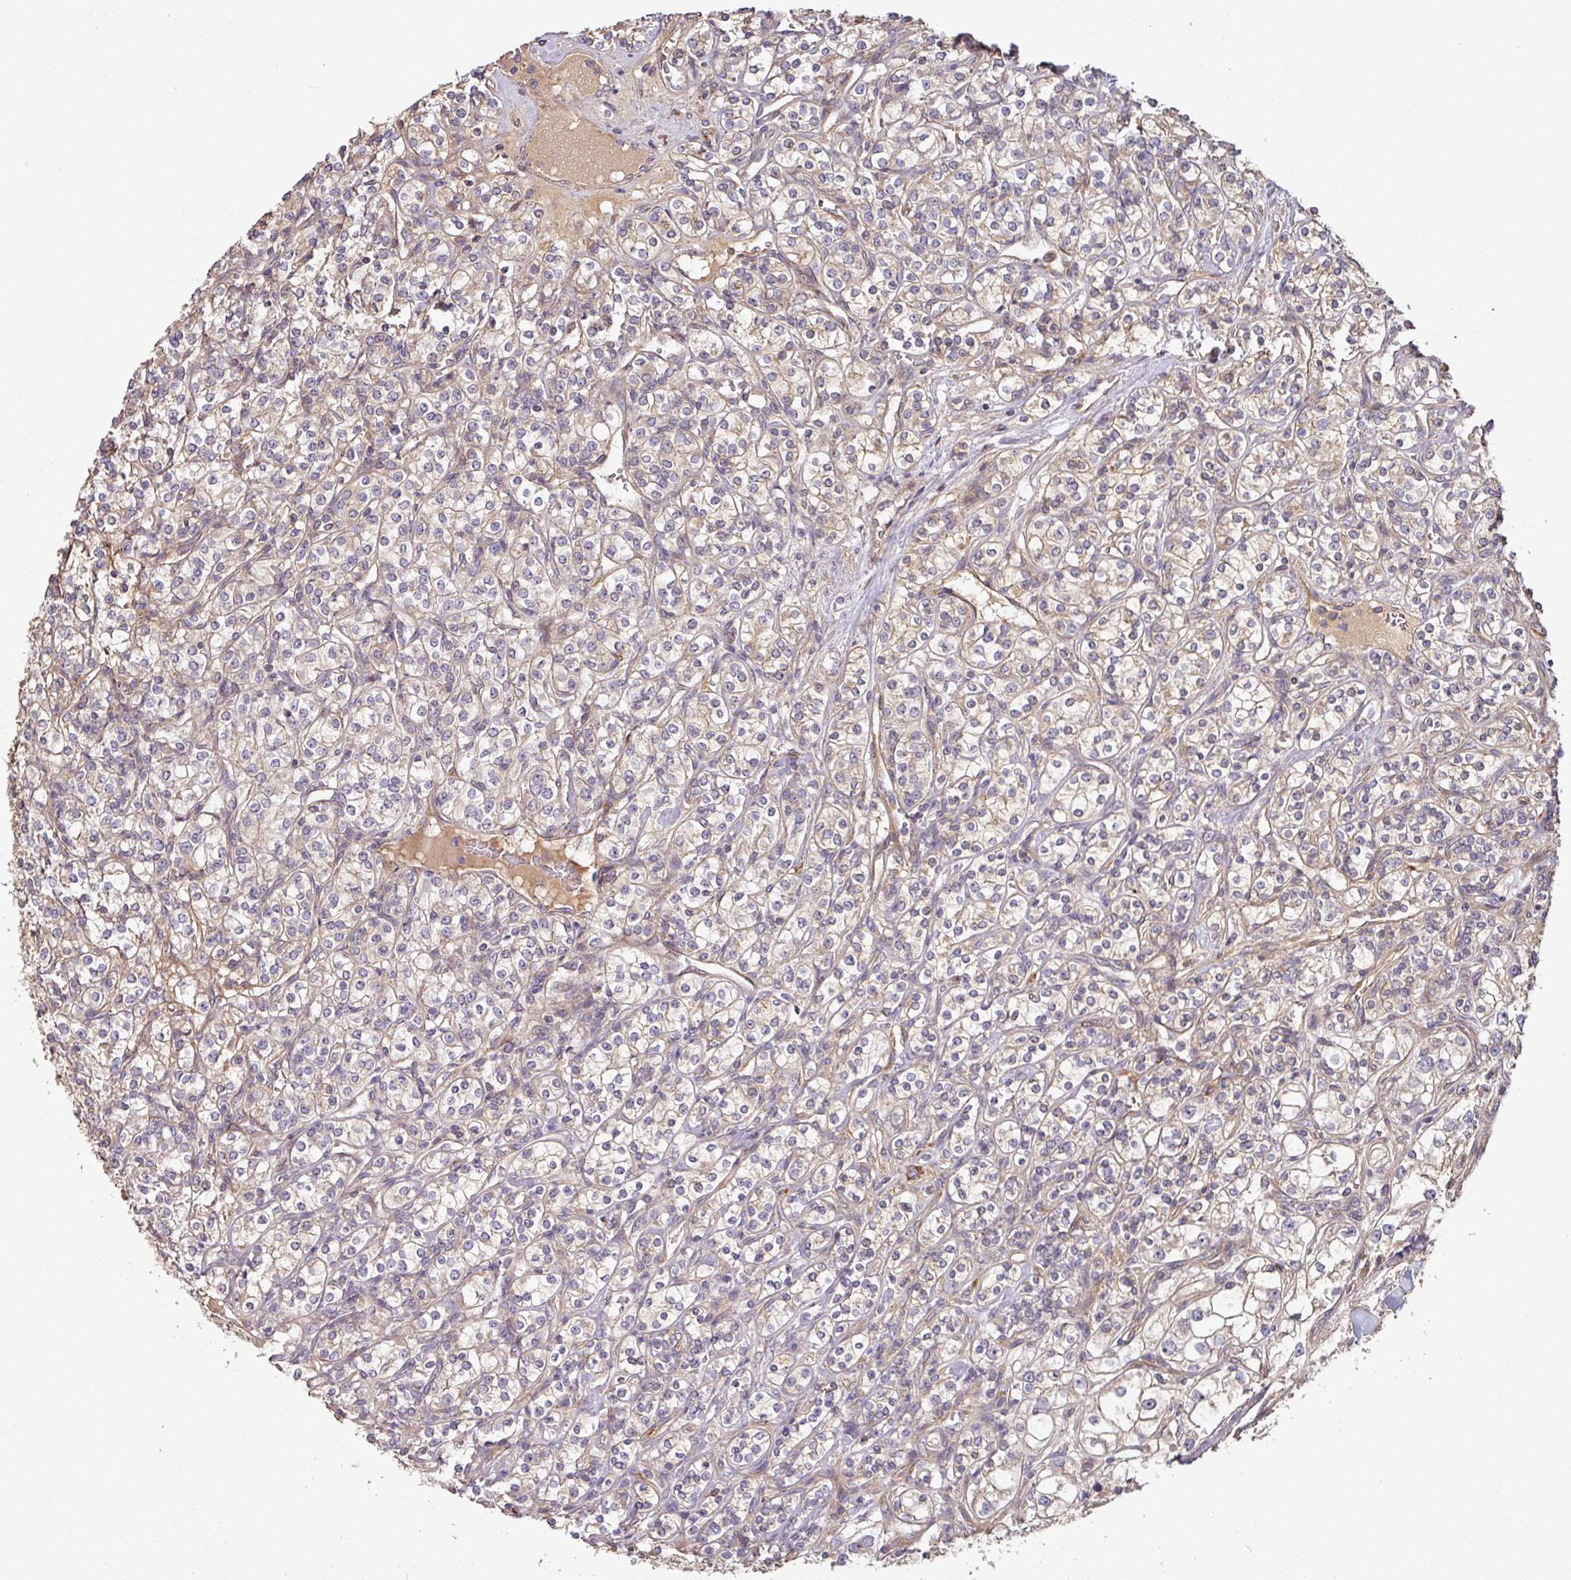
{"staining": {"intensity": "weak", "quantity": "25%-75%", "location": "cytoplasmic/membranous"}, "tissue": "renal cancer", "cell_type": "Tumor cells", "image_type": "cancer", "snomed": [{"axis": "morphology", "description": "Adenocarcinoma, NOS"}, {"axis": "topography", "description": "Kidney"}], "caption": "The photomicrograph displays staining of adenocarcinoma (renal), revealing weak cytoplasmic/membranous protein positivity (brown color) within tumor cells.", "gene": "SIK1", "patient": {"sex": "male", "age": 77}}